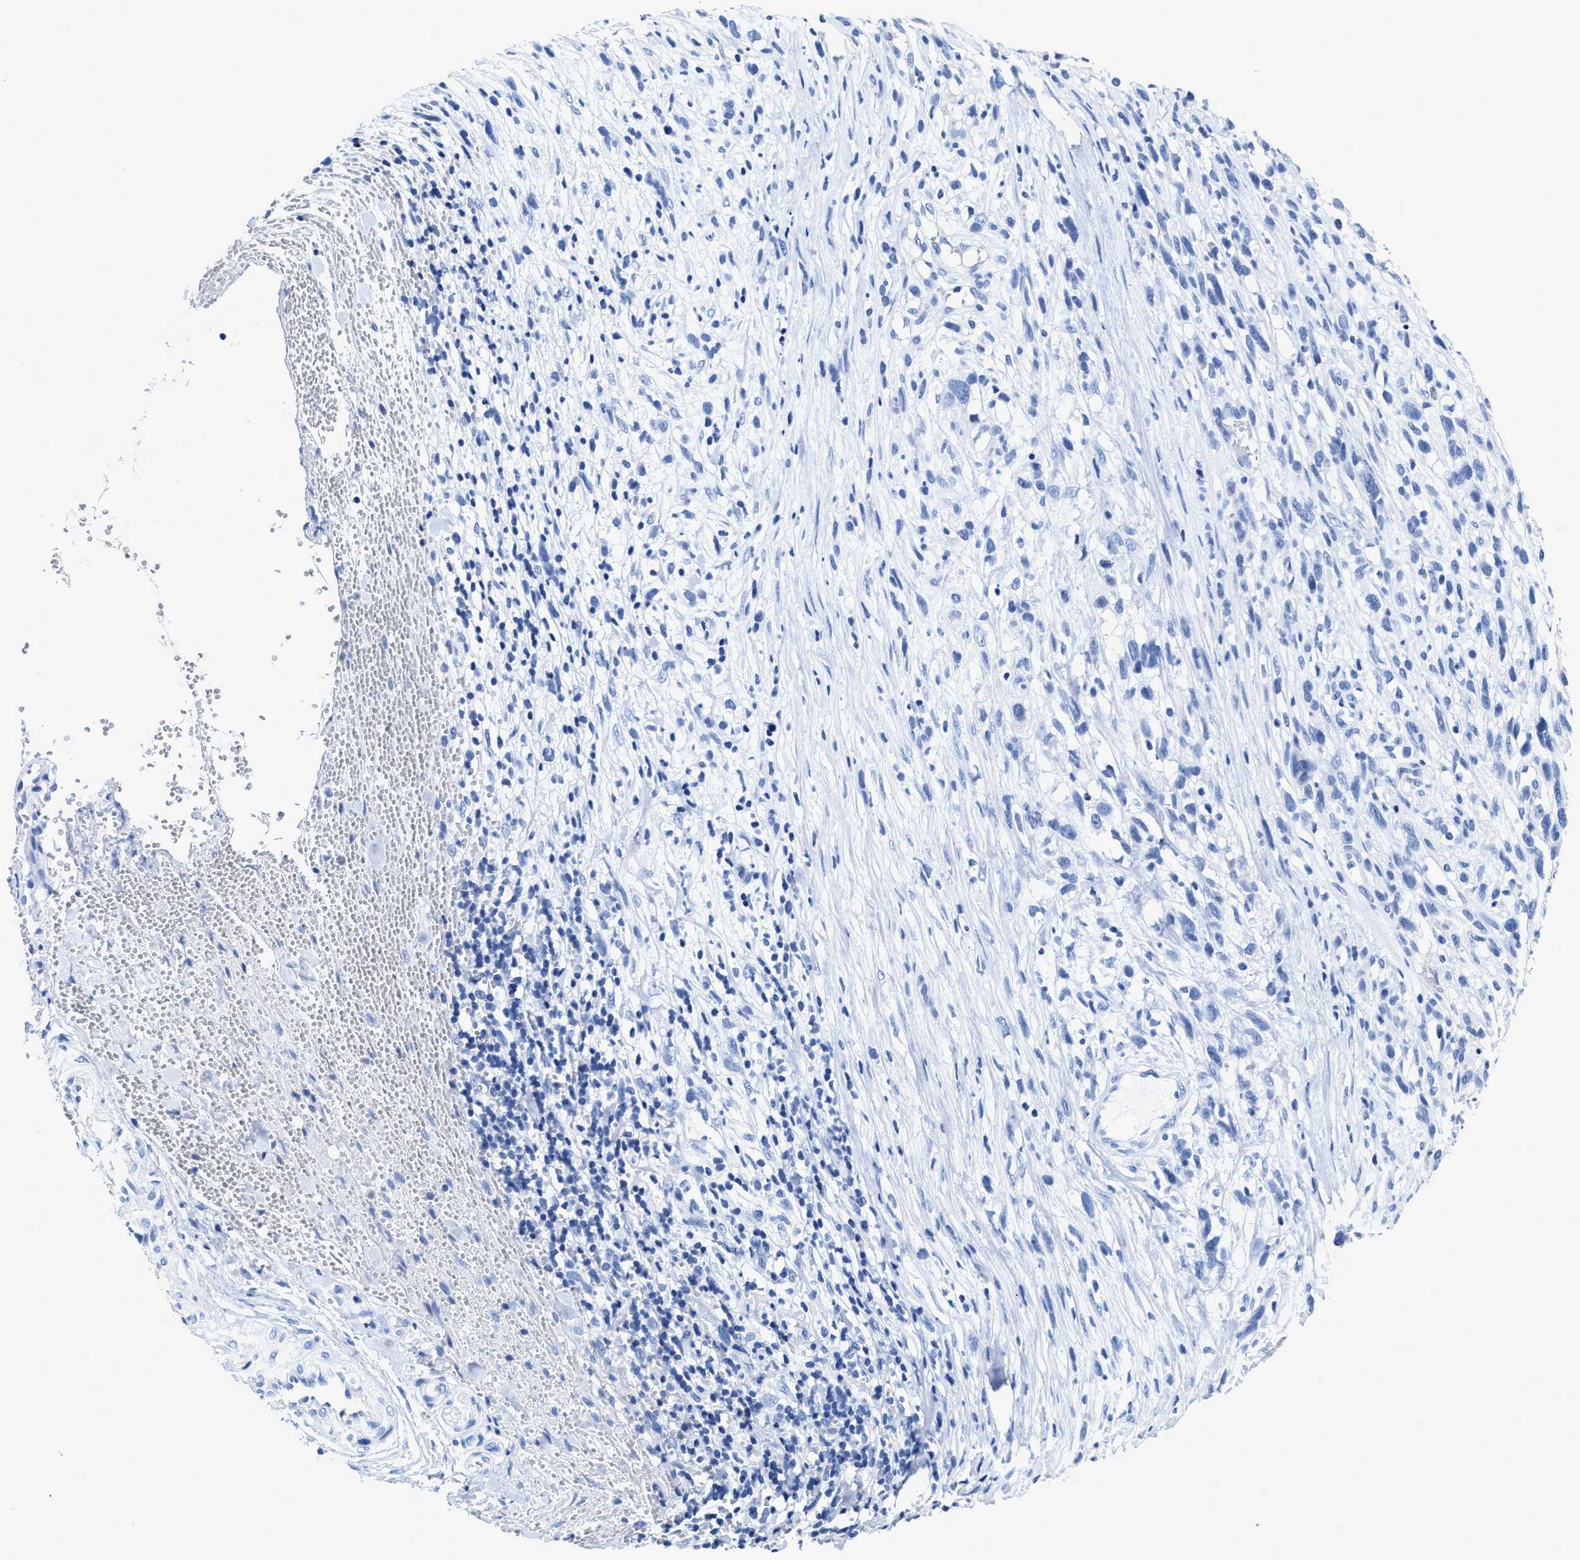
{"staining": {"intensity": "negative", "quantity": "none", "location": "none"}, "tissue": "melanoma", "cell_type": "Tumor cells", "image_type": "cancer", "snomed": [{"axis": "morphology", "description": "Malignant melanoma, NOS"}, {"axis": "topography", "description": "Skin"}], "caption": "Tumor cells show no significant protein staining in melanoma.", "gene": "CEACAM5", "patient": {"sex": "female", "age": 55}}